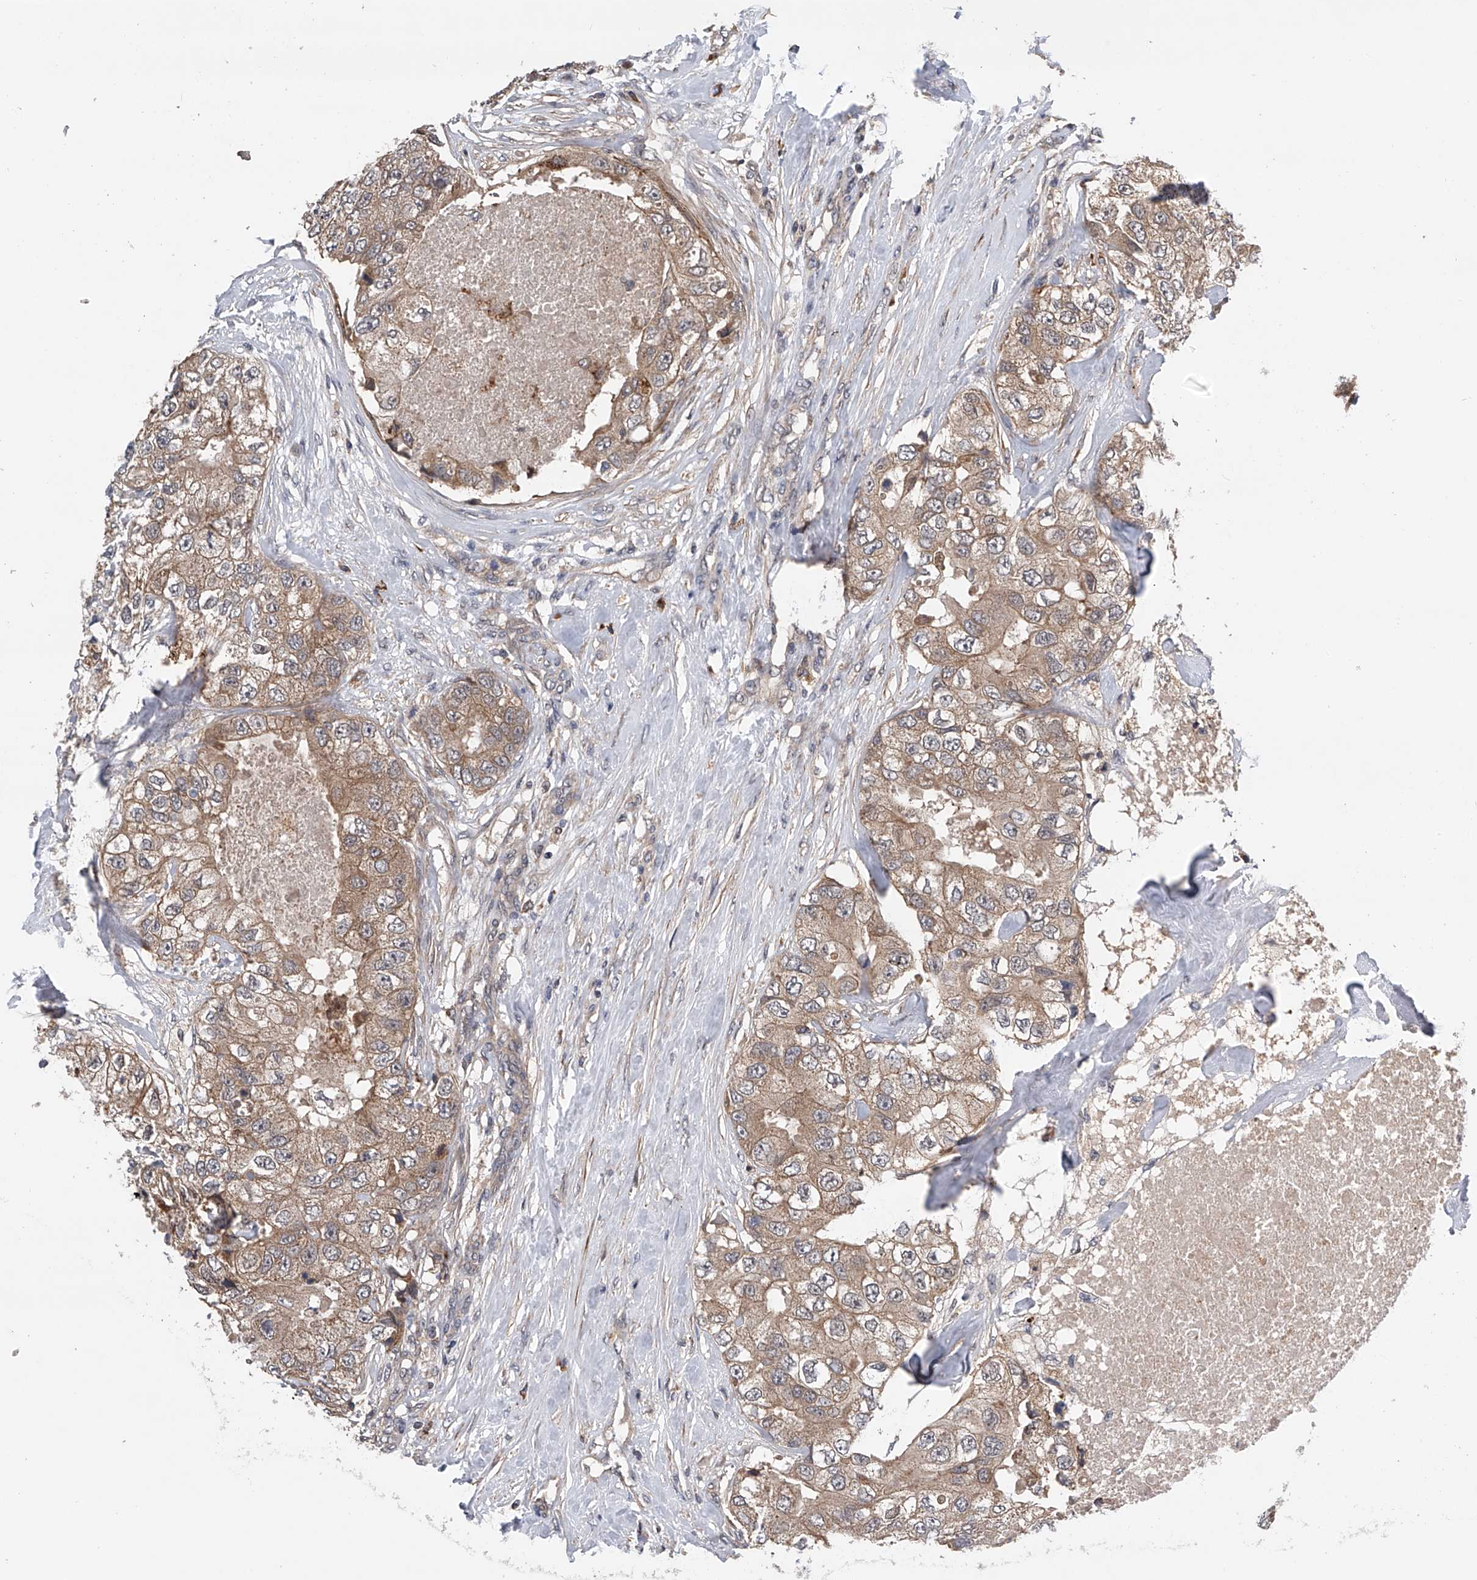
{"staining": {"intensity": "weak", "quantity": ">75%", "location": "cytoplasmic/membranous"}, "tissue": "breast cancer", "cell_type": "Tumor cells", "image_type": "cancer", "snomed": [{"axis": "morphology", "description": "Duct carcinoma"}, {"axis": "topography", "description": "Breast"}], "caption": "Brown immunohistochemical staining in breast cancer reveals weak cytoplasmic/membranous staining in about >75% of tumor cells. The protein is shown in brown color, while the nuclei are stained blue.", "gene": "SPOCK1", "patient": {"sex": "female", "age": 62}}